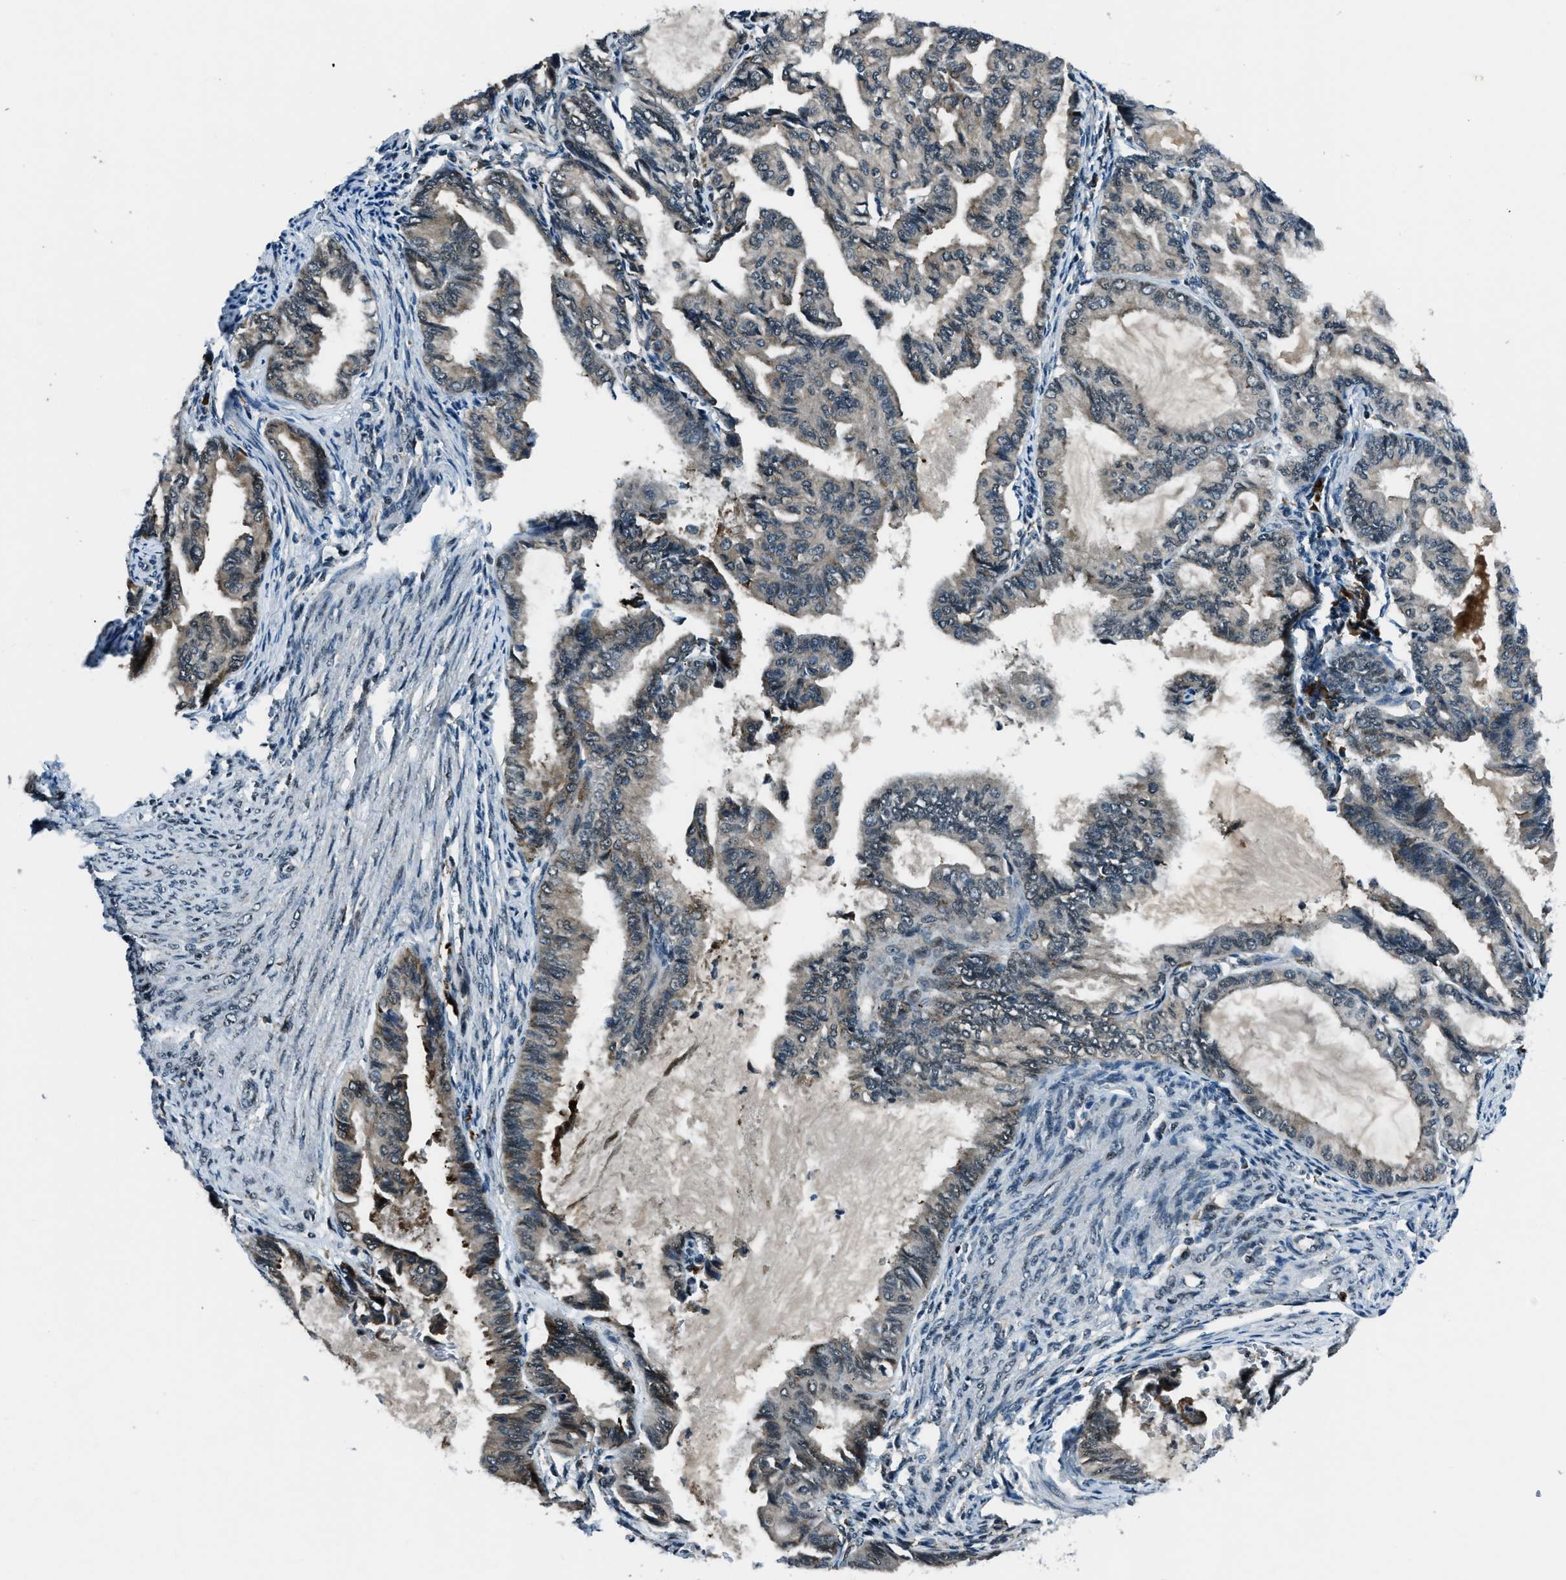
{"staining": {"intensity": "weak", "quantity": "<25%", "location": "cytoplasmic/membranous"}, "tissue": "endometrial cancer", "cell_type": "Tumor cells", "image_type": "cancer", "snomed": [{"axis": "morphology", "description": "Adenocarcinoma, NOS"}, {"axis": "topography", "description": "Endometrium"}], "caption": "A high-resolution histopathology image shows IHC staining of endometrial cancer (adenocarcinoma), which demonstrates no significant expression in tumor cells. (Stains: DAB immunohistochemistry with hematoxylin counter stain, Microscopy: brightfield microscopy at high magnification).", "gene": "ACTL9", "patient": {"sex": "female", "age": 86}}